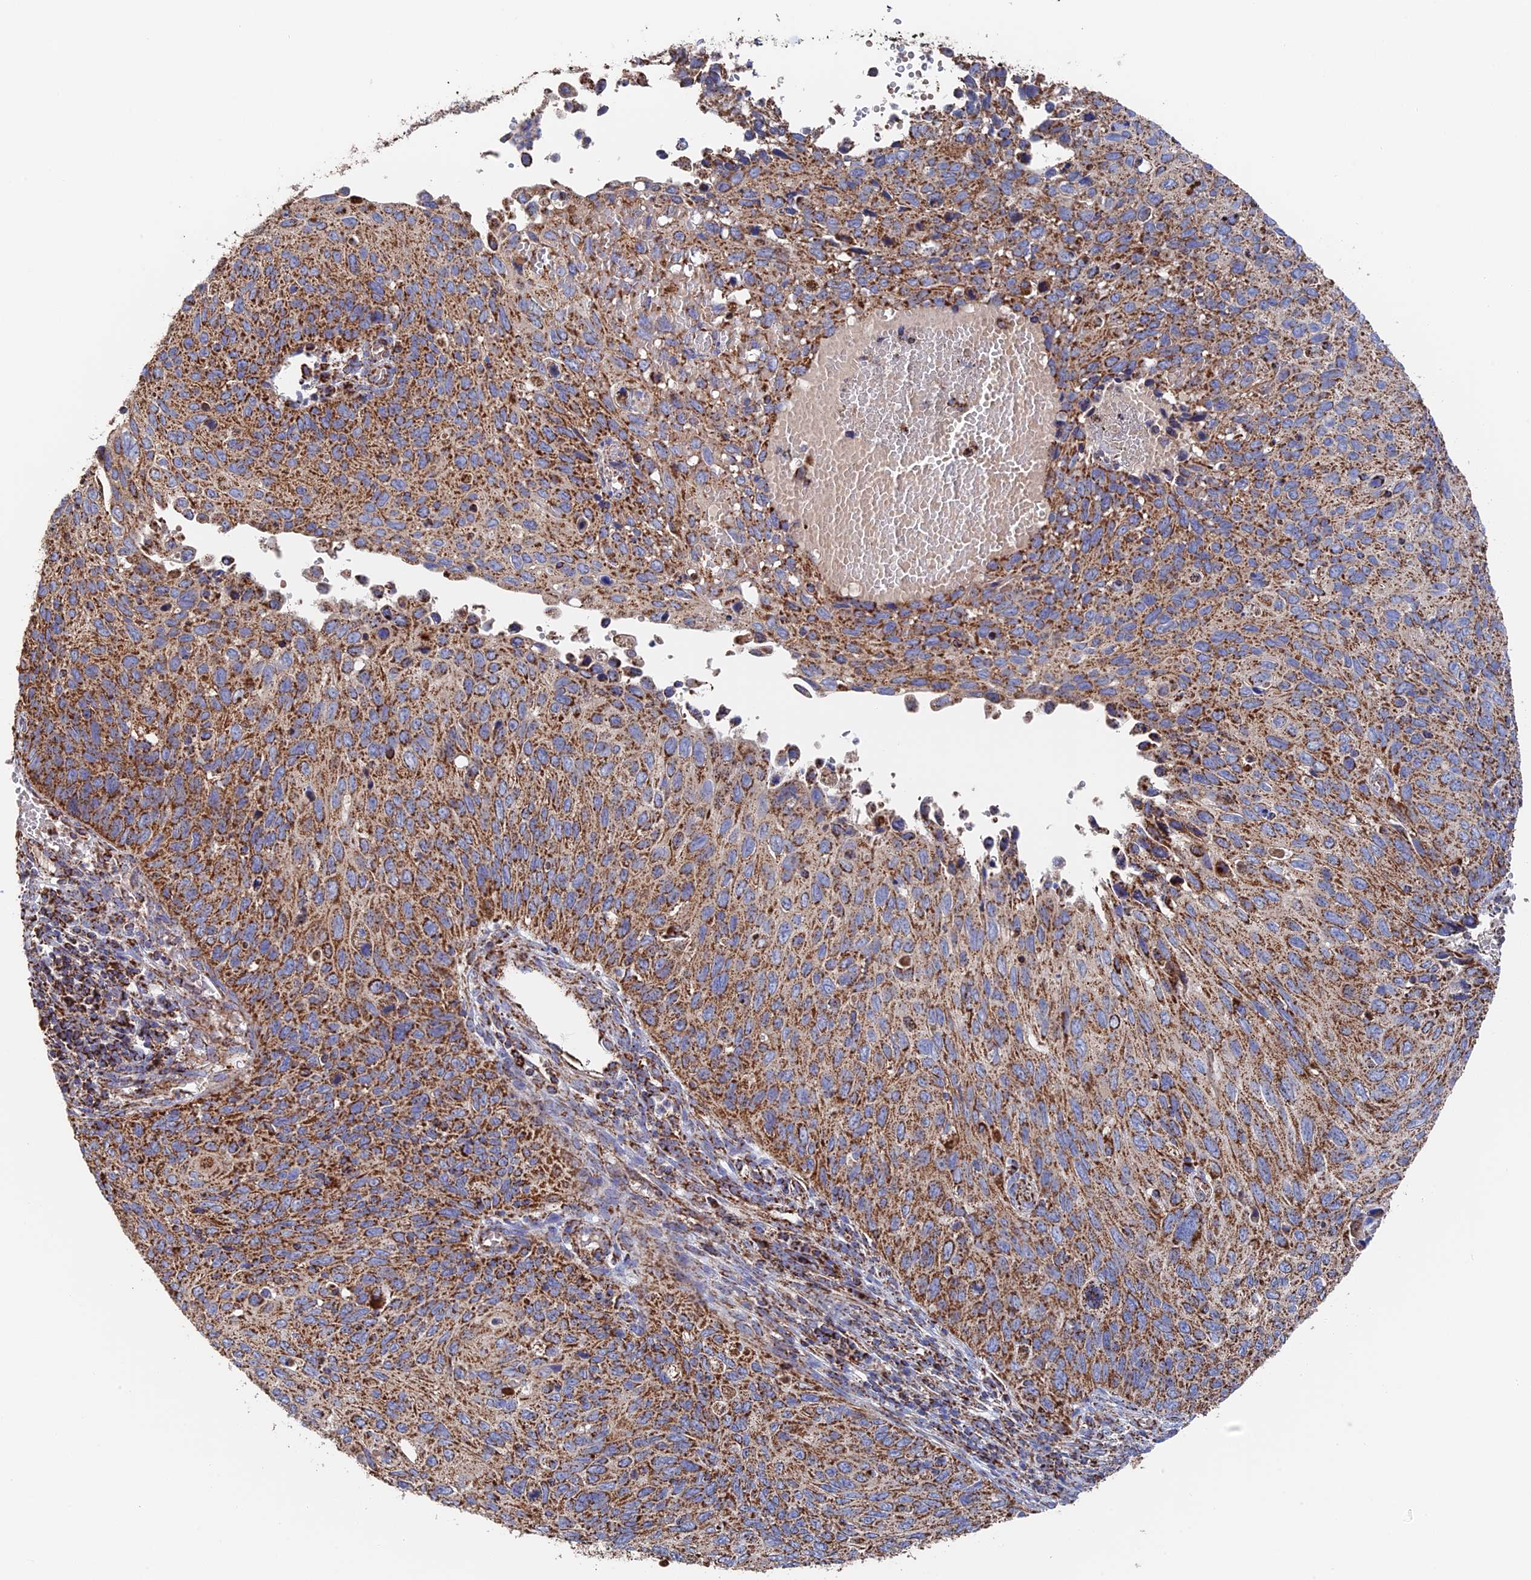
{"staining": {"intensity": "strong", "quantity": ">75%", "location": "cytoplasmic/membranous"}, "tissue": "cervical cancer", "cell_type": "Tumor cells", "image_type": "cancer", "snomed": [{"axis": "morphology", "description": "Squamous cell carcinoma, NOS"}, {"axis": "topography", "description": "Cervix"}], "caption": "Human squamous cell carcinoma (cervical) stained with a brown dye exhibits strong cytoplasmic/membranous positive expression in approximately >75% of tumor cells.", "gene": "HAUS8", "patient": {"sex": "female", "age": 70}}